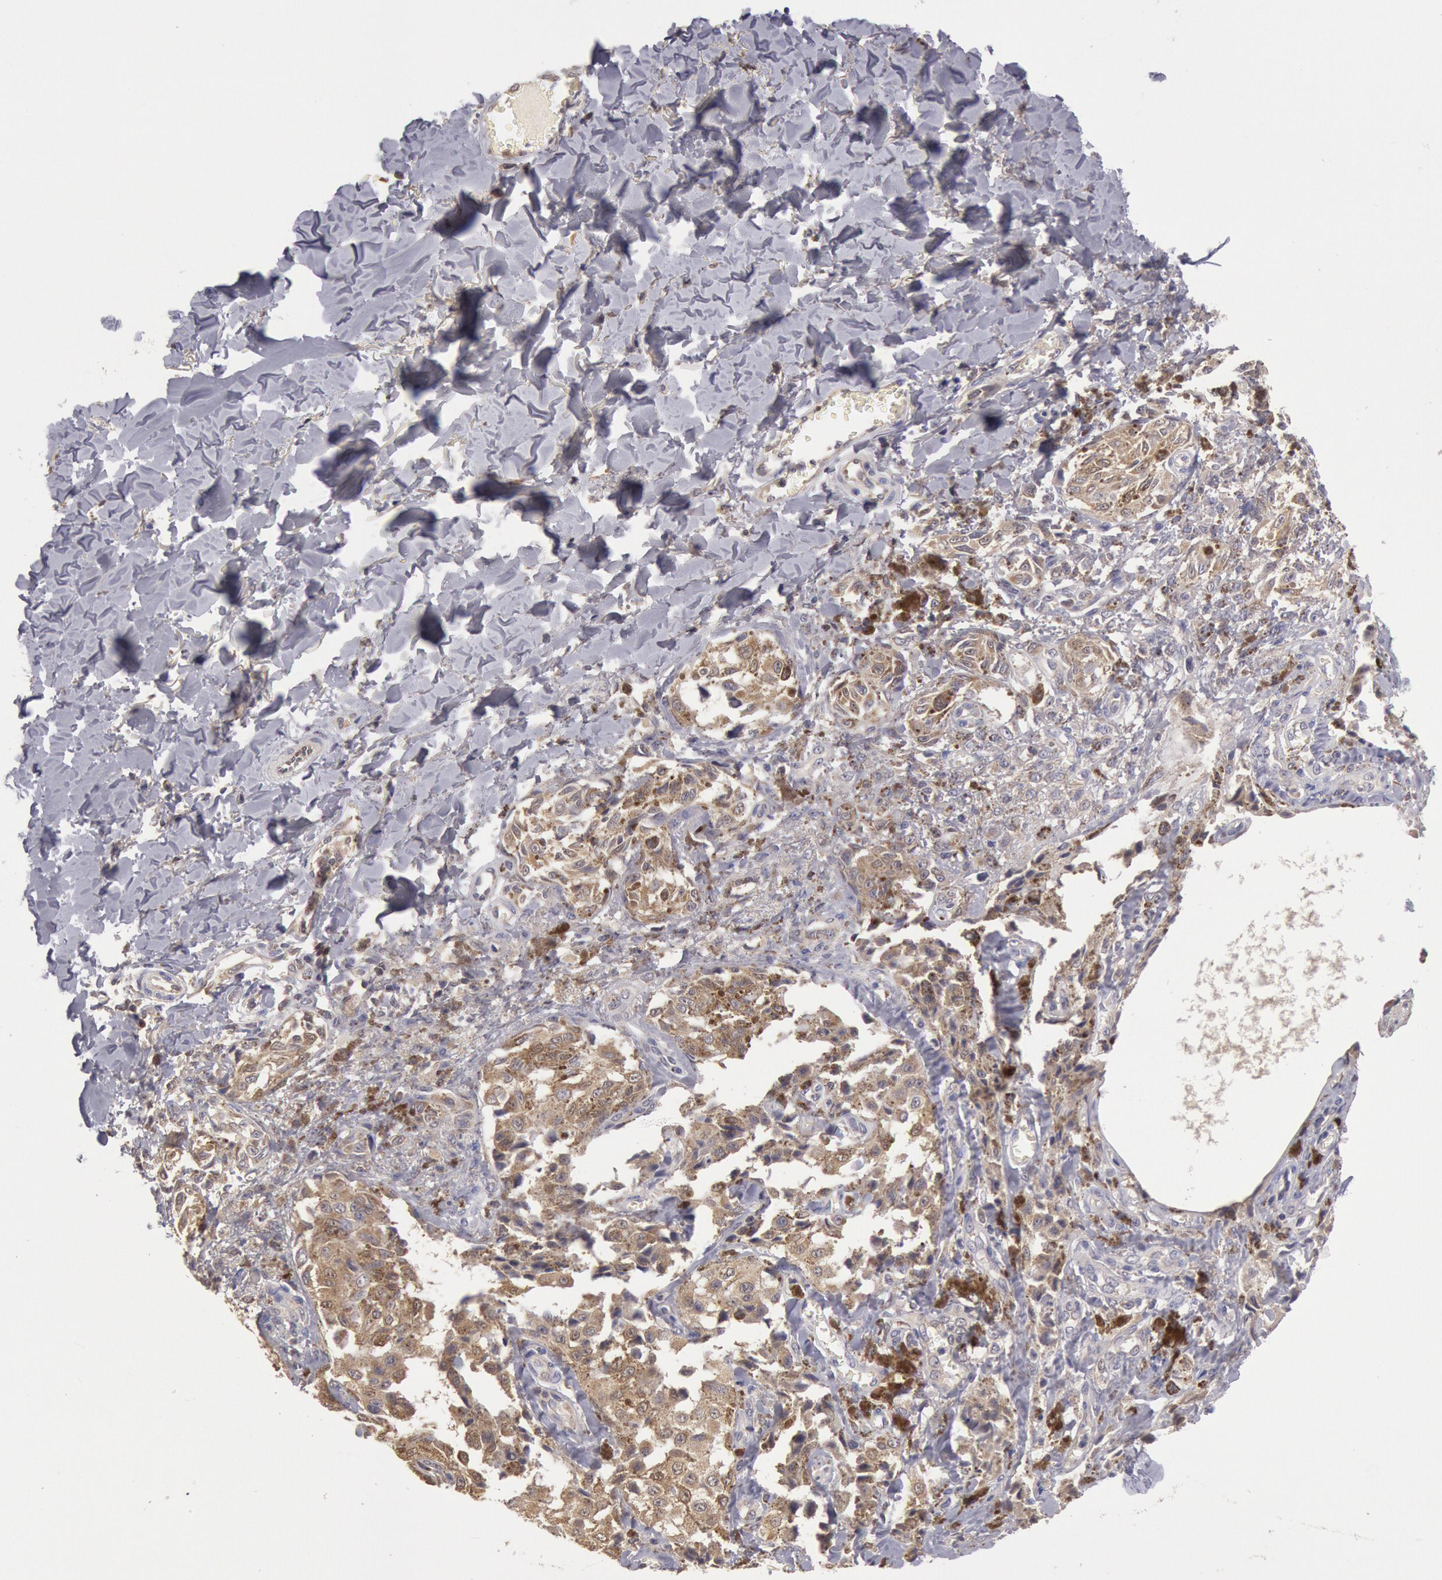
{"staining": {"intensity": "weak", "quantity": ">75%", "location": "cytoplasmic/membranous"}, "tissue": "melanoma", "cell_type": "Tumor cells", "image_type": "cancer", "snomed": [{"axis": "morphology", "description": "Malignant melanoma, NOS"}, {"axis": "topography", "description": "Skin"}], "caption": "Malignant melanoma stained with immunohistochemistry exhibits weak cytoplasmic/membranous expression in about >75% of tumor cells.", "gene": "MPST", "patient": {"sex": "female", "age": 82}}